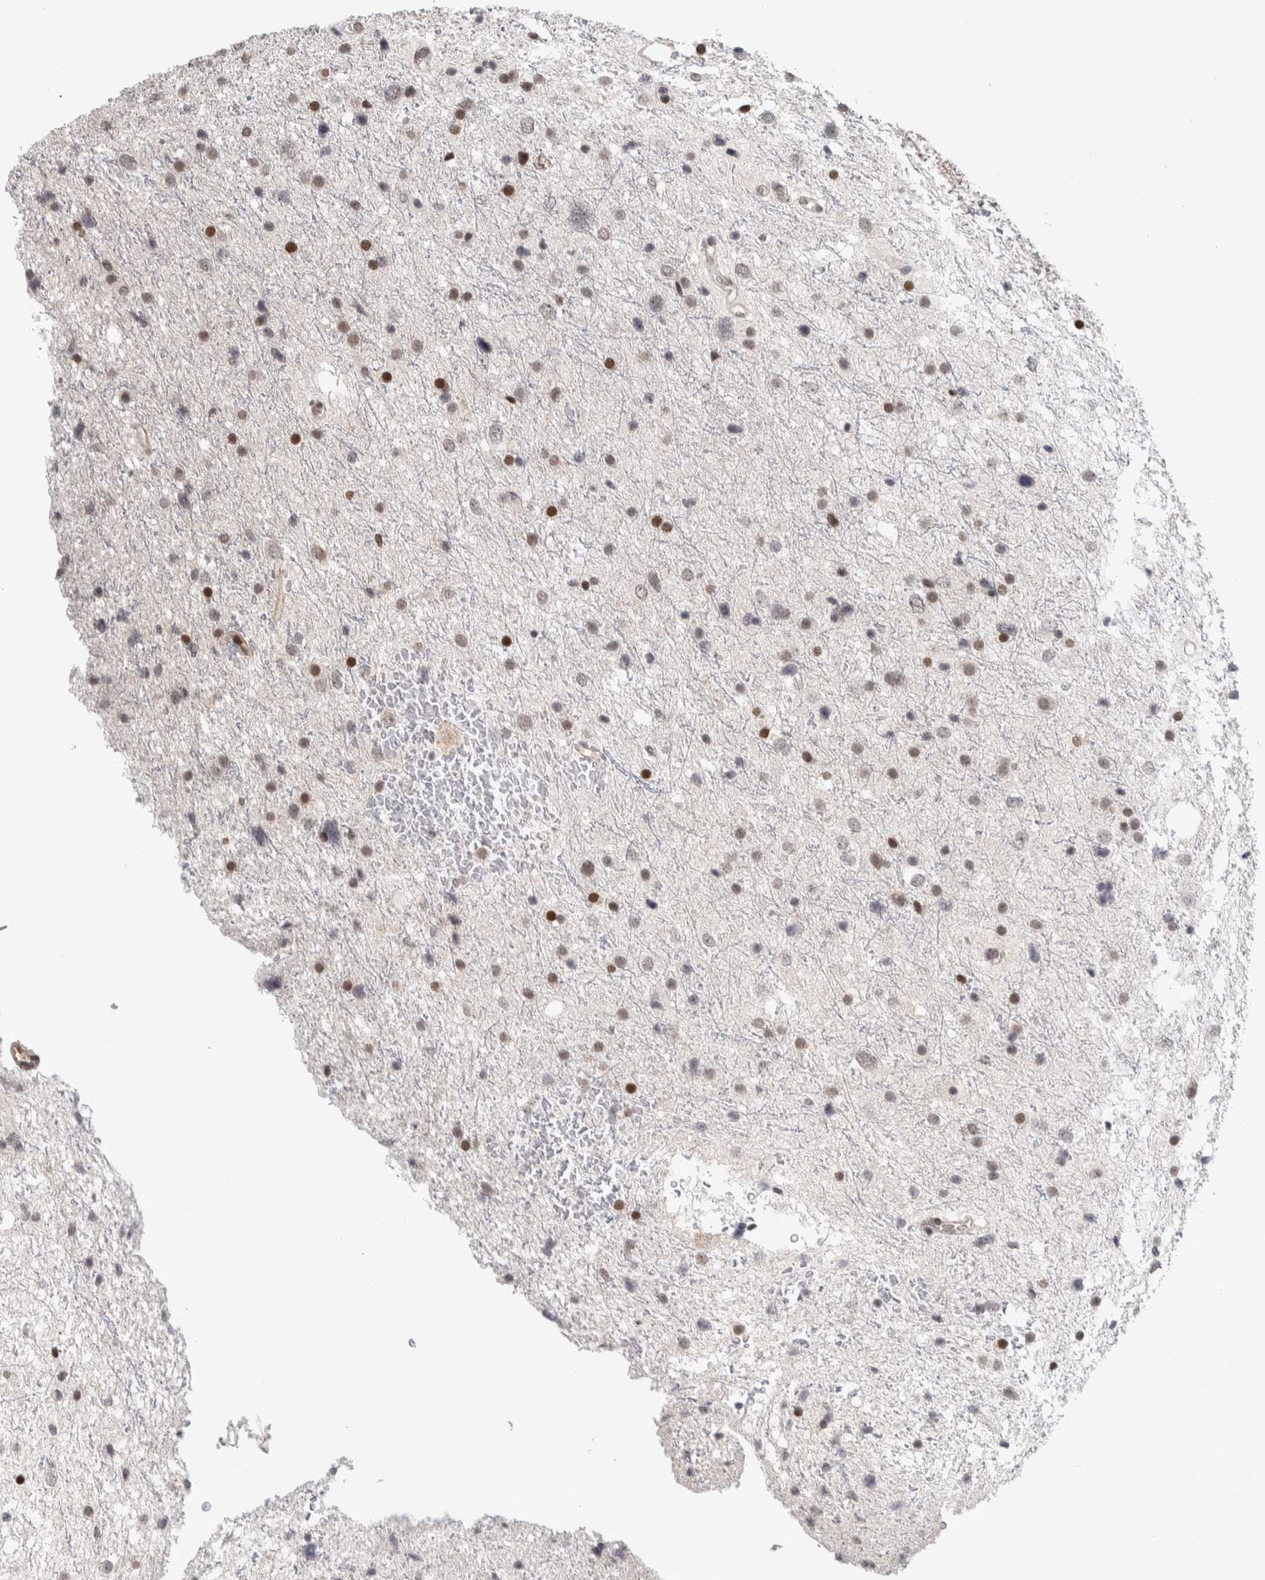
{"staining": {"intensity": "moderate", "quantity": "25%-75%", "location": "nuclear"}, "tissue": "glioma", "cell_type": "Tumor cells", "image_type": "cancer", "snomed": [{"axis": "morphology", "description": "Glioma, malignant, Low grade"}, {"axis": "topography", "description": "Brain"}], "caption": "Malignant glioma (low-grade) tissue demonstrates moderate nuclear positivity in approximately 25%-75% of tumor cells", "gene": "ZSCAN21", "patient": {"sex": "female", "age": 37}}